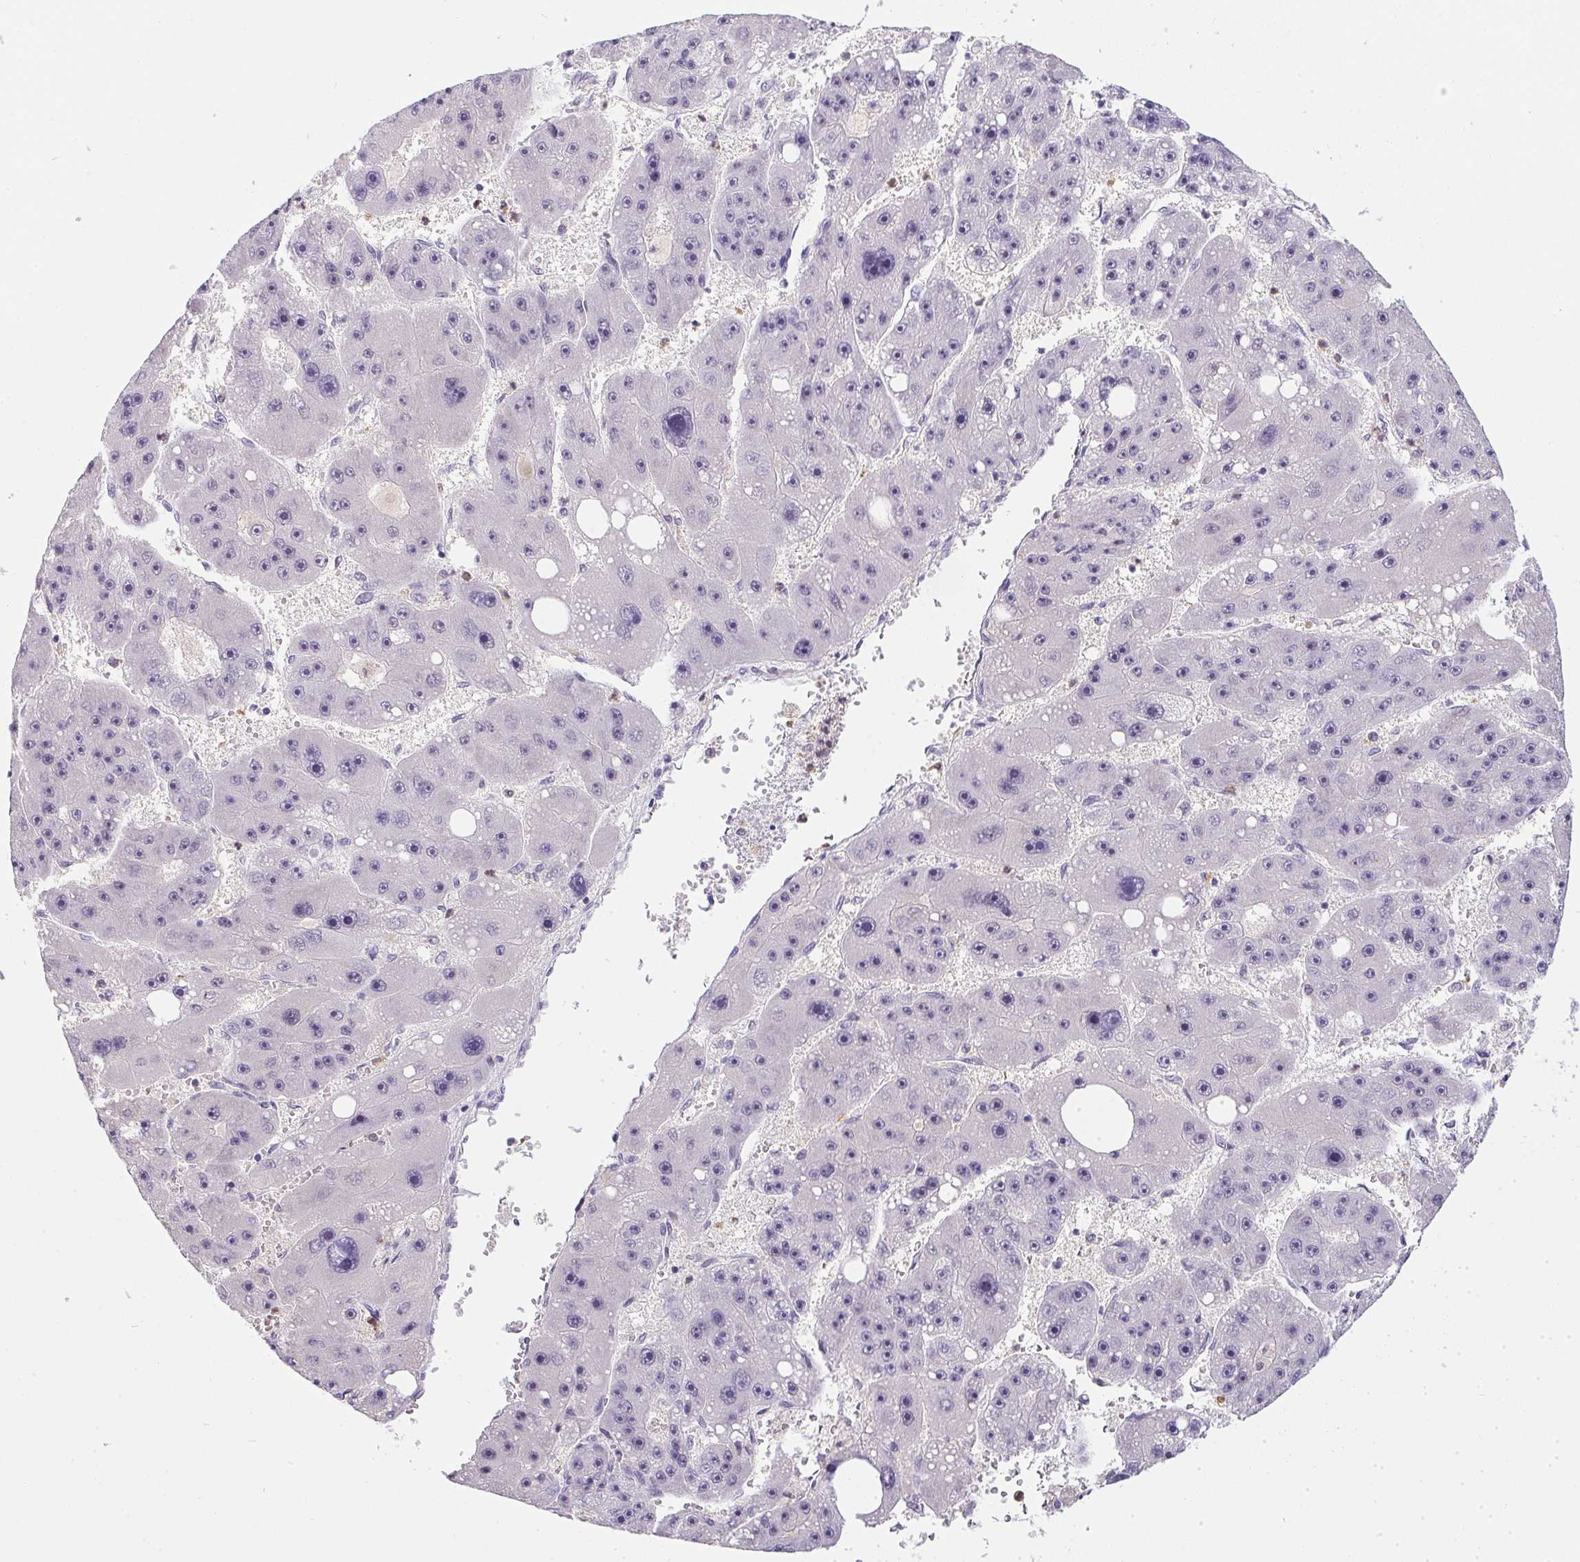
{"staining": {"intensity": "negative", "quantity": "none", "location": "none"}, "tissue": "liver cancer", "cell_type": "Tumor cells", "image_type": "cancer", "snomed": [{"axis": "morphology", "description": "Carcinoma, Hepatocellular, NOS"}, {"axis": "topography", "description": "Liver"}], "caption": "Tumor cells show no significant protein expression in liver cancer (hepatocellular carcinoma).", "gene": "DNAJC5G", "patient": {"sex": "female", "age": 61}}